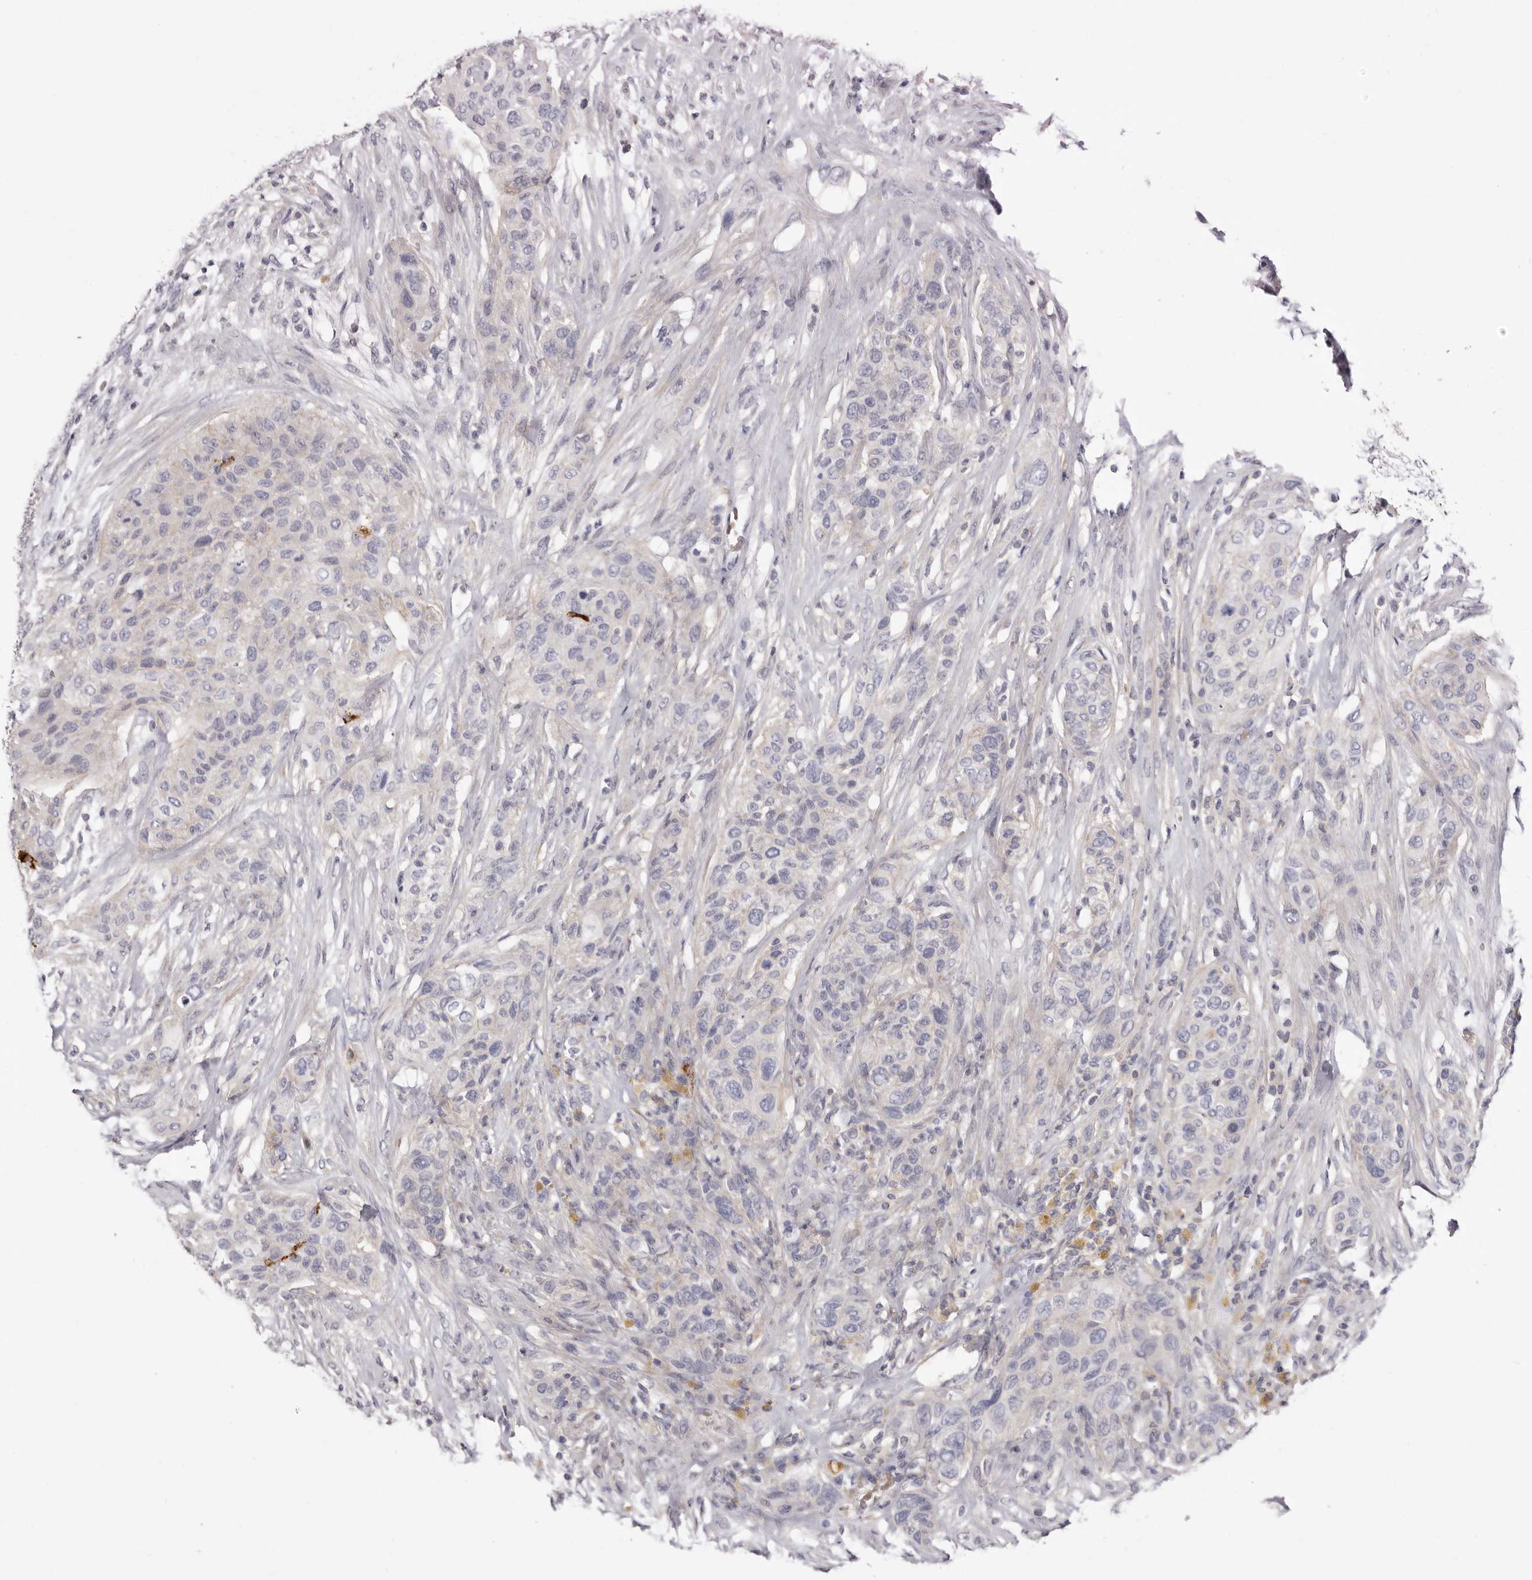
{"staining": {"intensity": "negative", "quantity": "none", "location": "none"}, "tissue": "urothelial cancer", "cell_type": "Tumor cells", "image_type": "cancer", "snomed": [{"axis": "morphology", "description": "Urothelial carcinoma, High grade"}, {"axis": "topography", "description": "Urinary bladder"}], "caption": "This is an immunohistochemistry (IHC) image of urothelial carcinoma (high-grade). There is no staining in tumor cells.", "gene": "S1PR5", "patient": {"sex": "male", "age": 35}}